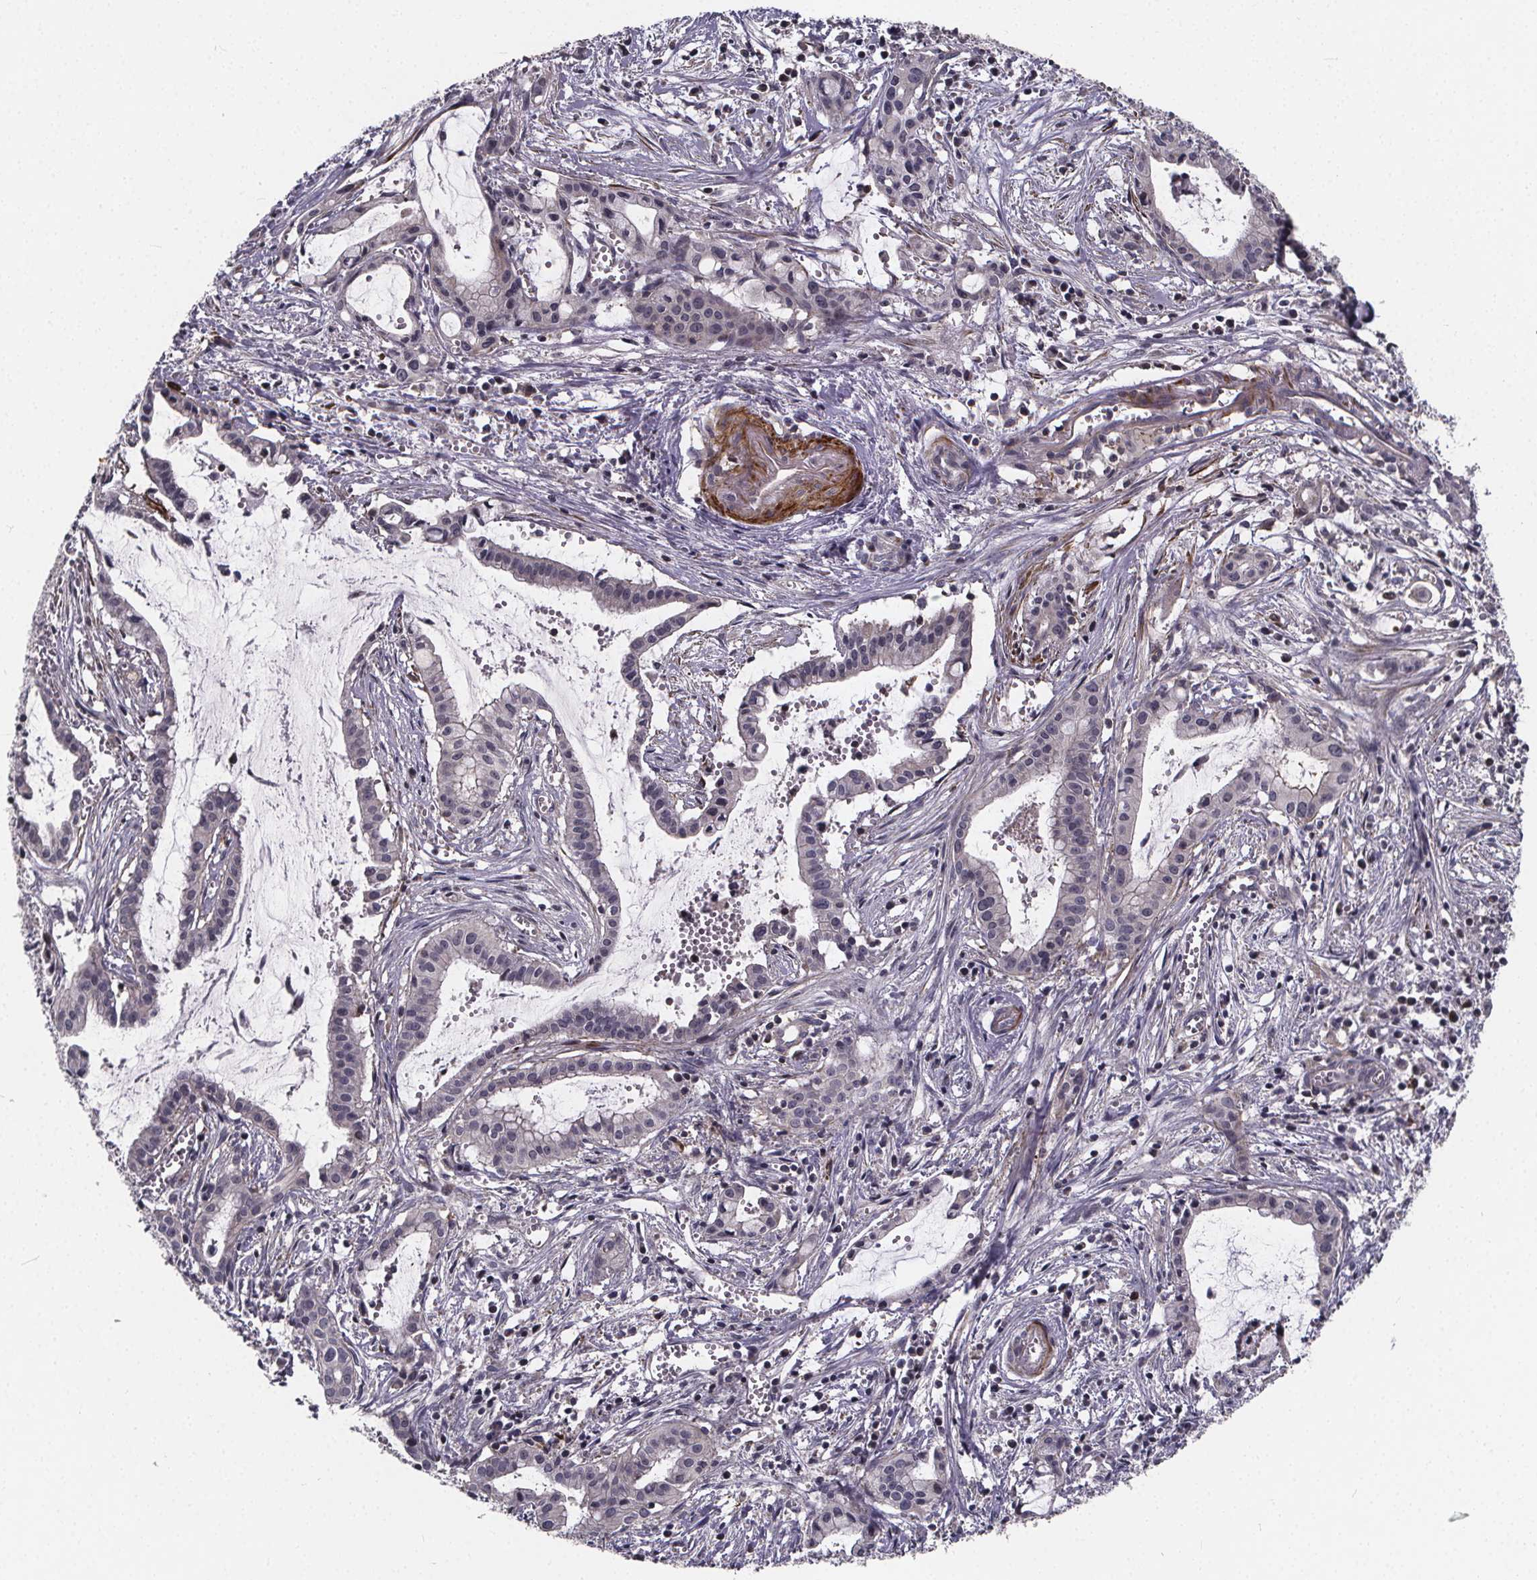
{"staining": {"intensity": "negative", "quantity": "none", "location": "none"}, "tissue": "pancreatic cancer", "cell_type": "Tumor cells", "image_type": "cancer", "snomed": [{"axis": "morphology", "description": "Adenocarcinoma, NOS"}, {"axis": "topography", "description": "Pancreas"}], "caption": "This is a histopathology image of immunohistochemistry (IHC) staining of pancreatic cancer, which shows no expression in tumor cells. The staining is performed using DAB (3,3'-diaminobenzidine) brown chromogen with nuclei counter-stained in using hematoxylin.", "gene": "FBXW2", "patient": {"sex": "male", "age": 48}}